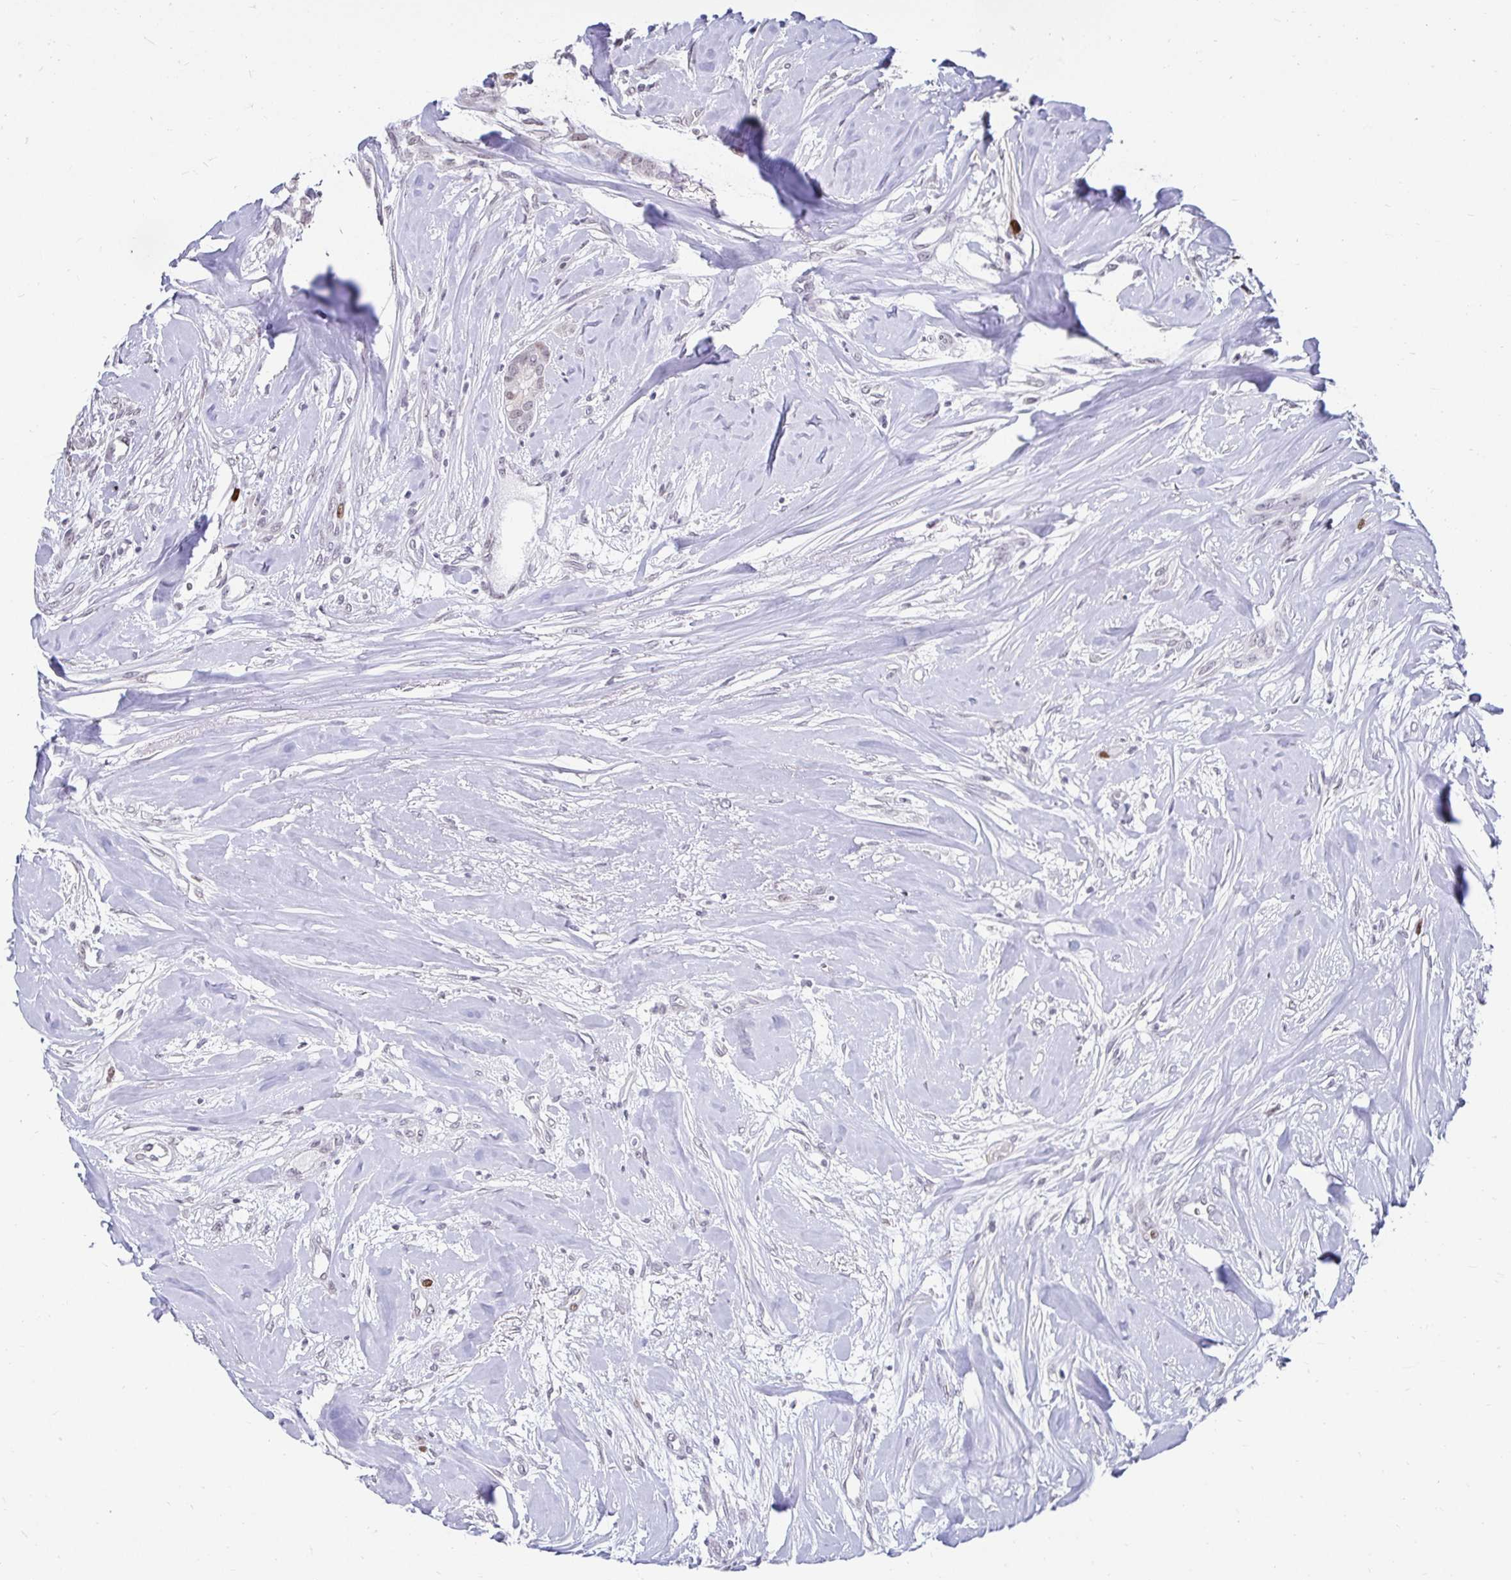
{"staining": {"intensity": "moderate", "quantity": "<25%", "location": "nuclear"}, "tissue": "breast cancer", "cell_type": "Tumor cells", "image_type": "cancer", "snomed": [{"axis": "morphology", "description": "Duct carcinoma"}, {"axis": "topography", "description": "Breast"}], "caption": "Approximately <25% of tumor cells in human breast invasive ductal carcinoma exhibit moderate nuclear protein staining as visualized by brown immunohistochemical staining.", "gene": "ANLN", "patient": {"sex": "female", "age": 84}}